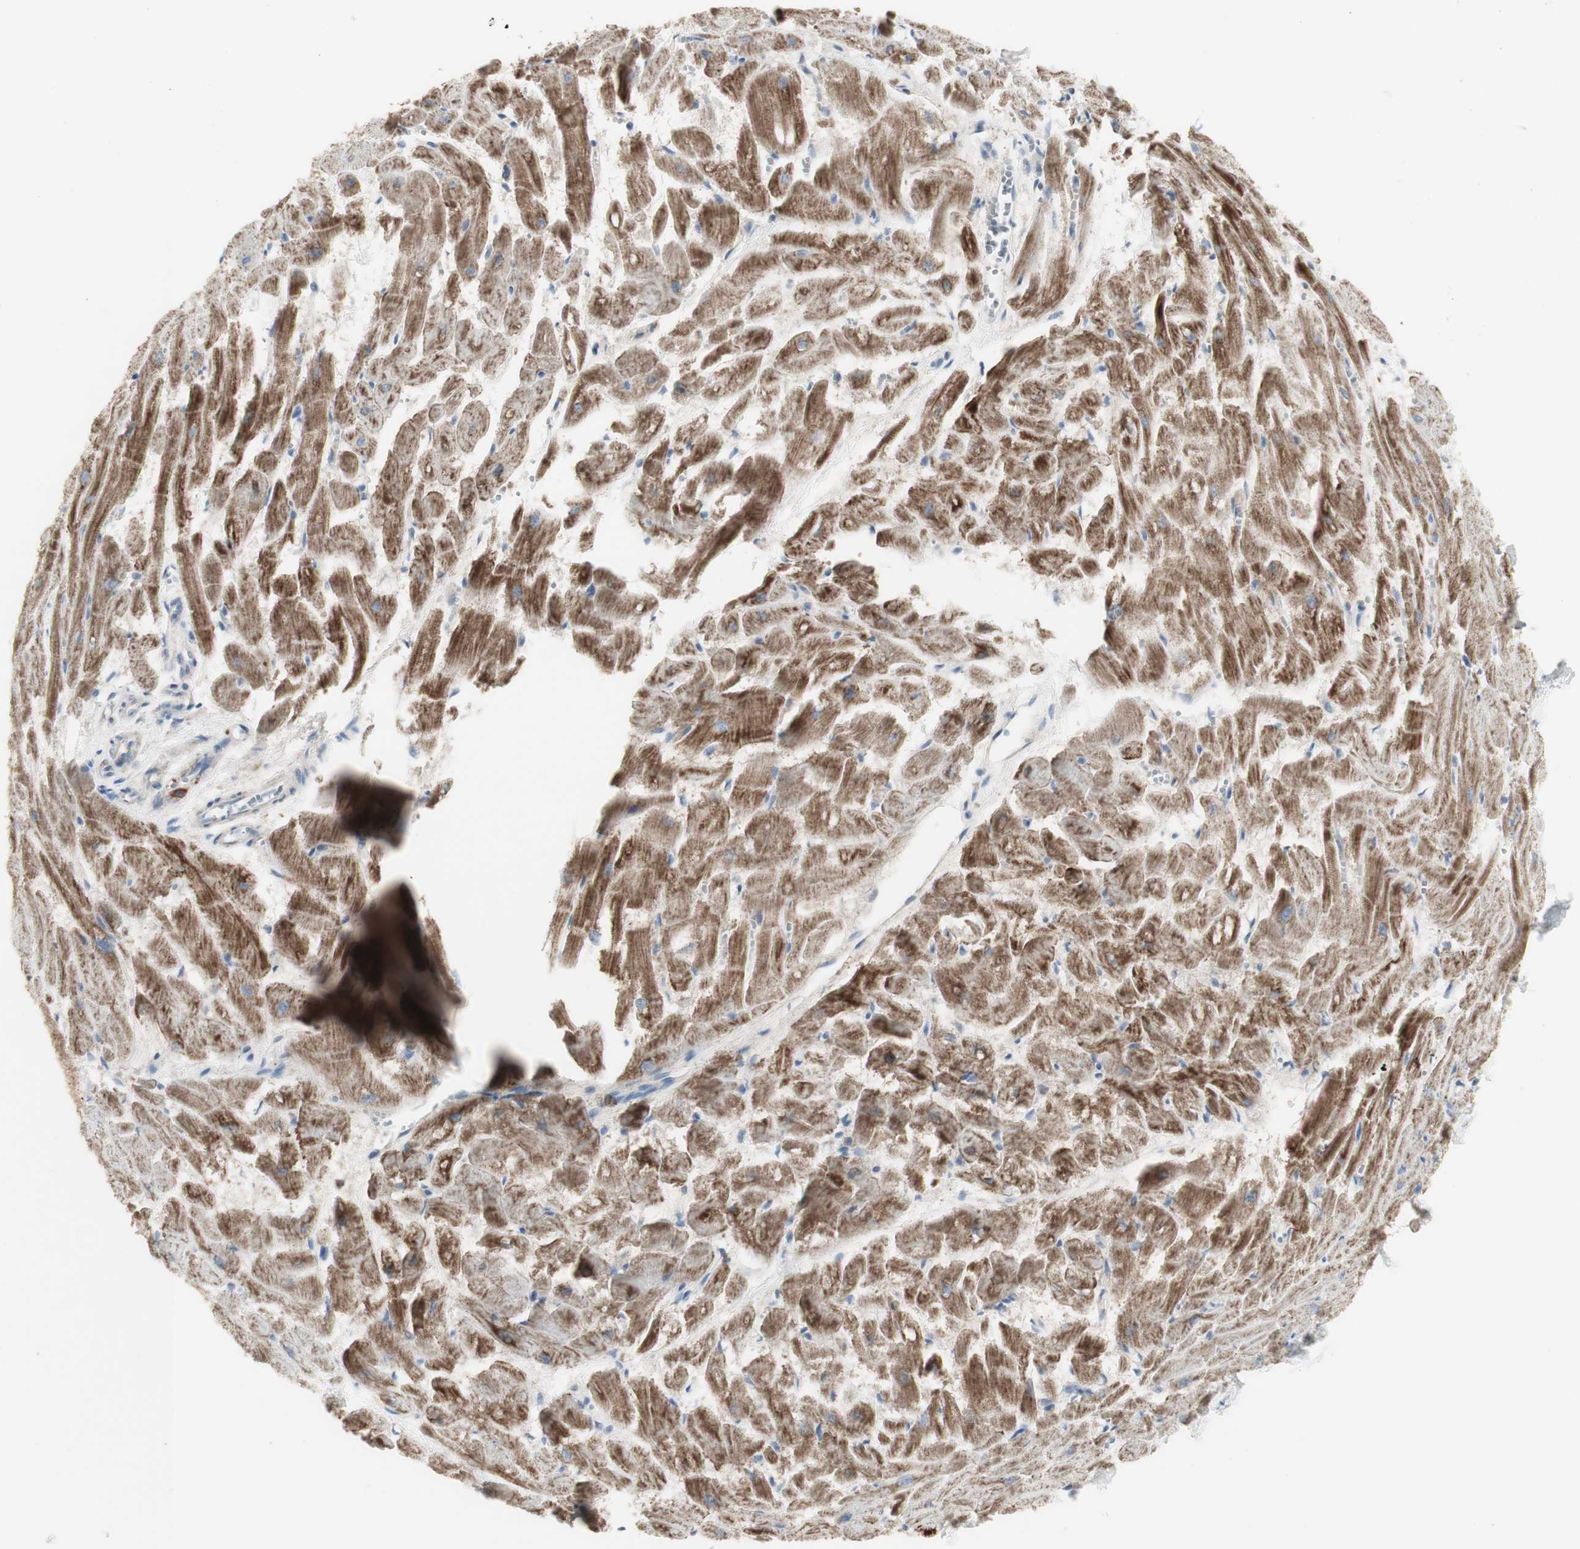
{"staining": {"intensity": "strong", "quantity": "25%-75%", "location": "cytoplasmic/membranous"}, "tissue": "heart muscle", "cell_type": "Cardiomyocytes", "image_type": "normal", "snomed": [{"axis": "morphology", "description": "Normal tissue, NOS"}, {"axis": "topography", "description": "Heart"}], "caption": "Strong cytoplasmic/membranous staining is identified in about 25%-75% of cardiomyocytes in benign heart muscle.", "gene": "C3orf52", "patient": {"sex": "female", "age": 19}}